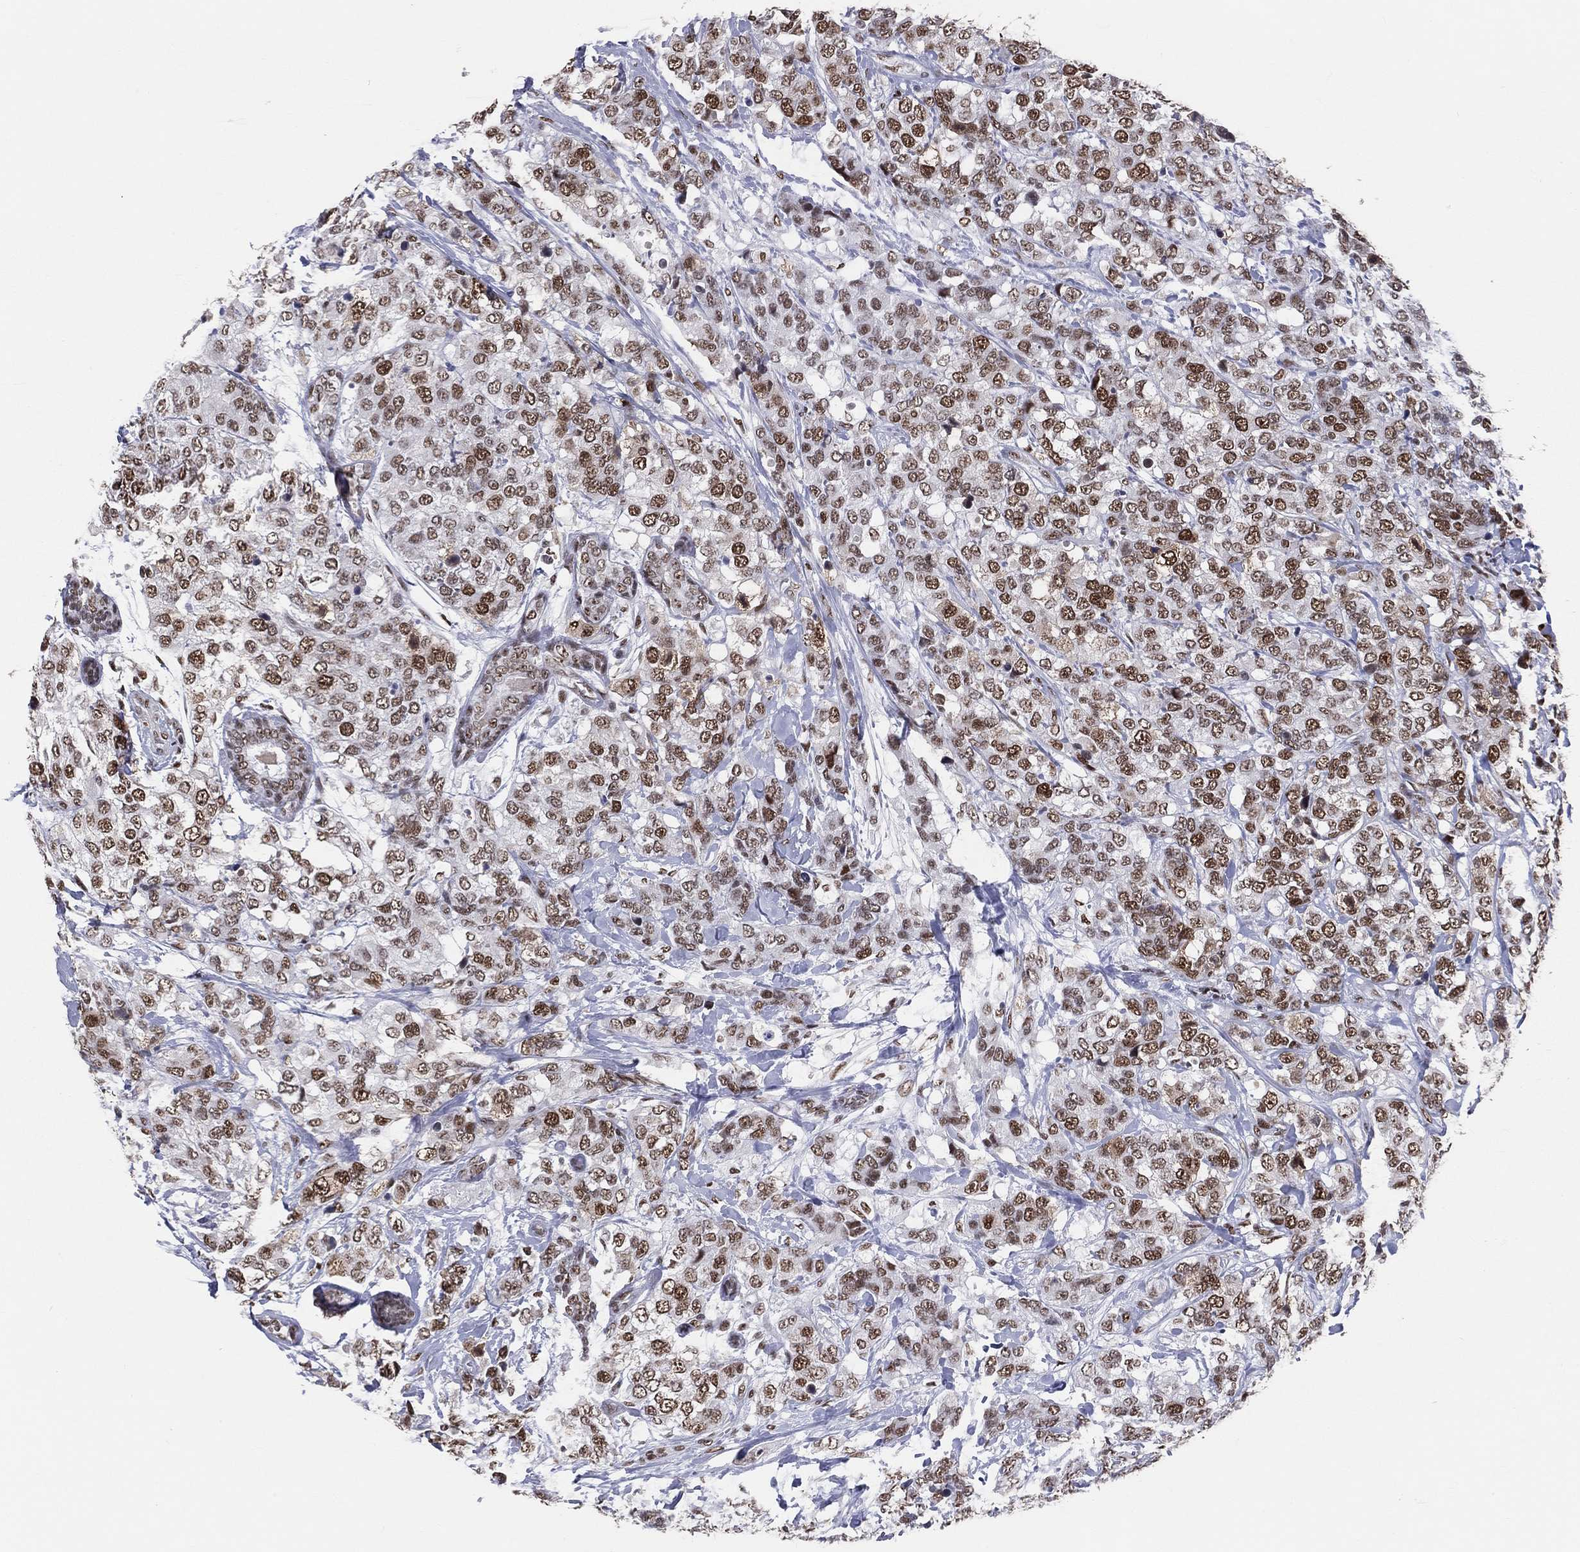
{"staining": {"intensity": "strong", "quantity": ">75%", "location": "nuclear"}, "tissue": "breast cancer", "cell_type": "Tumor cells", "image_type": "cancer", "snomed": [{"axis": "morphology", "description": "Lobular carcinoma"}, {"axis": "topography", "description": "Breast"}], "caption": "Immunohistochemistry (IHC) micrograph of neoplastic tissue: human breast cancer stained using immunohistochemistry shows high levels of strong protein expression localized specifically in the nuclear of tumor cells, appearing as a nuclear brown color.", "gene": "CDK7", "patient": {"sex": "female", "age": 59}}